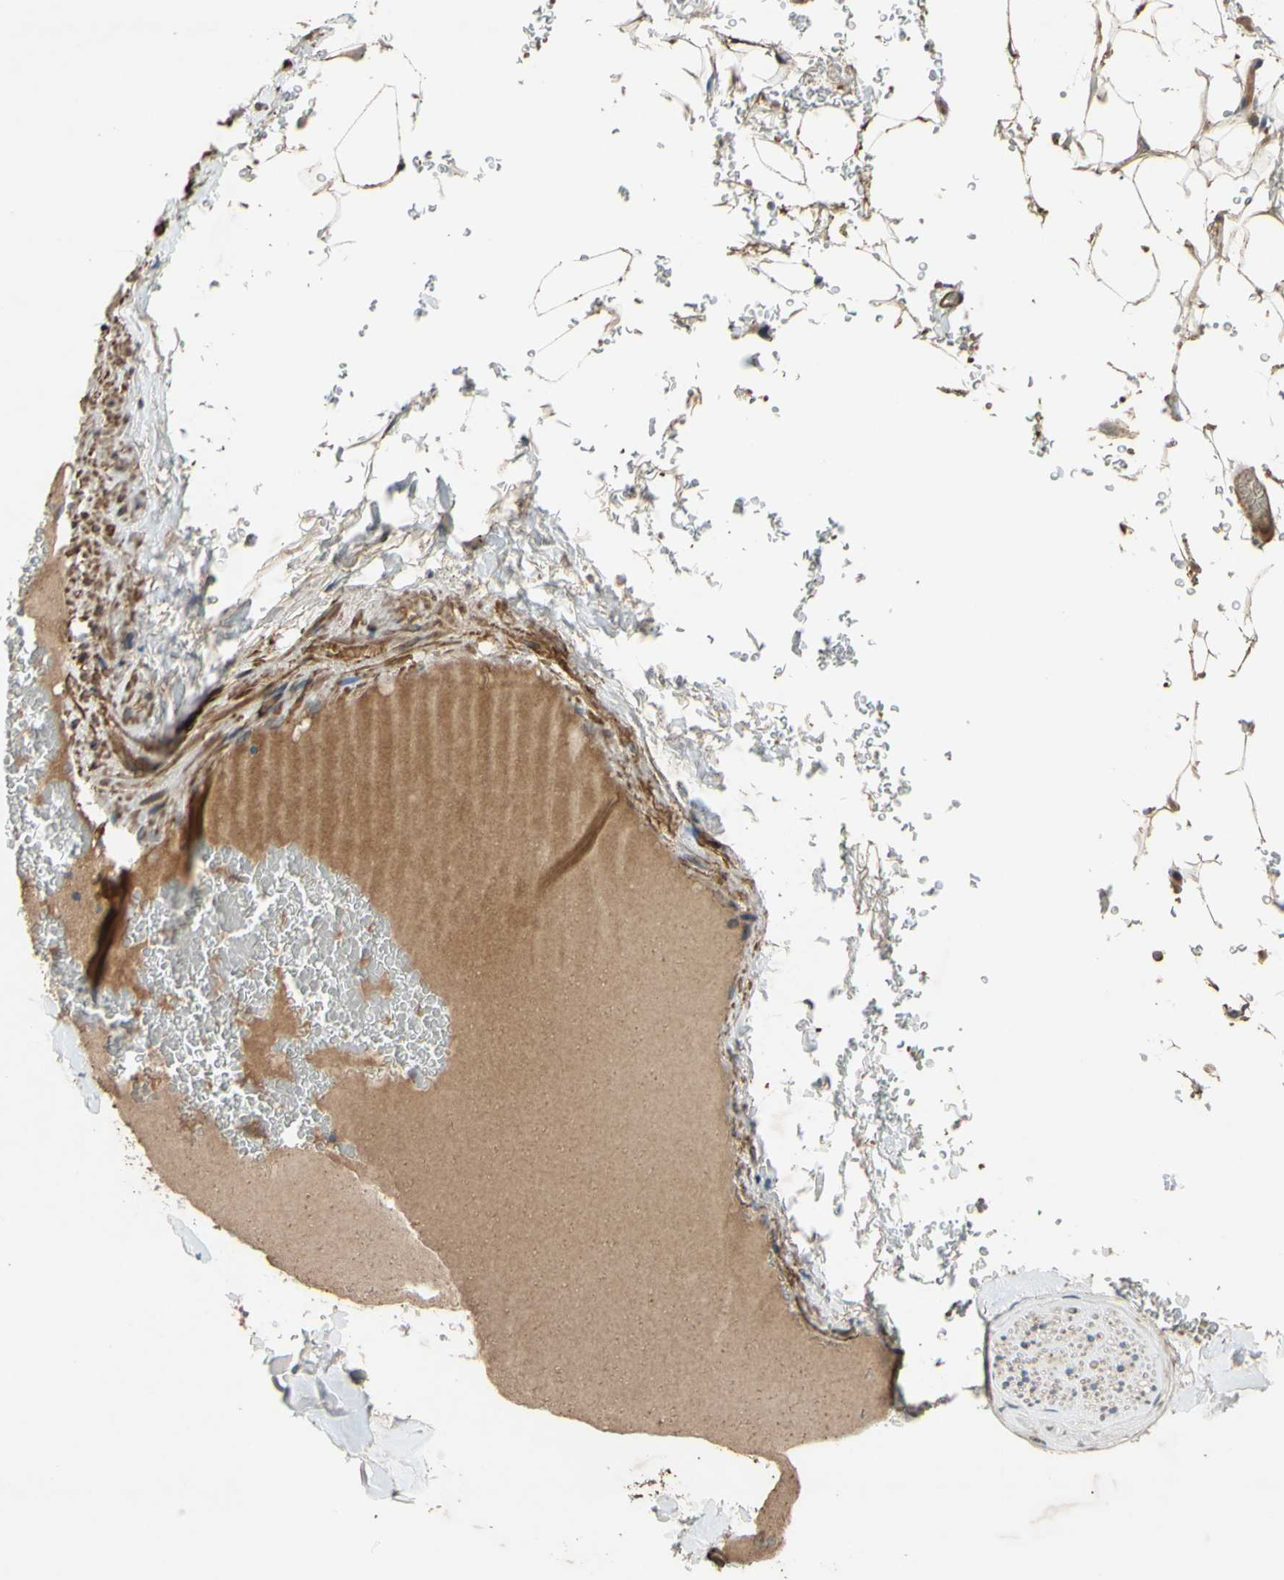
{"staining": {"intensity": "strong", "quantity": ">75%", "location": "cytoplasmic/membranous"}, "tissue": "adipose tissue", "cell_type": "Adipocytes", "image_type": "normal", "snomed": [{"axis": "morphology", "description": "Normal tissue, NOS"}, {"axis": "topography", "description": "Peripheral nerve tissue"}], "caption": "An immunohistochemistry photomicrograph of unremarkable tissue is shown. Protein staining in brown highlights strong cytoplasmic/membranous positivity in adipose tissue within adipocytes.", "gene": "PARD6A", "patient": {"sex": "male", "age": 70}}